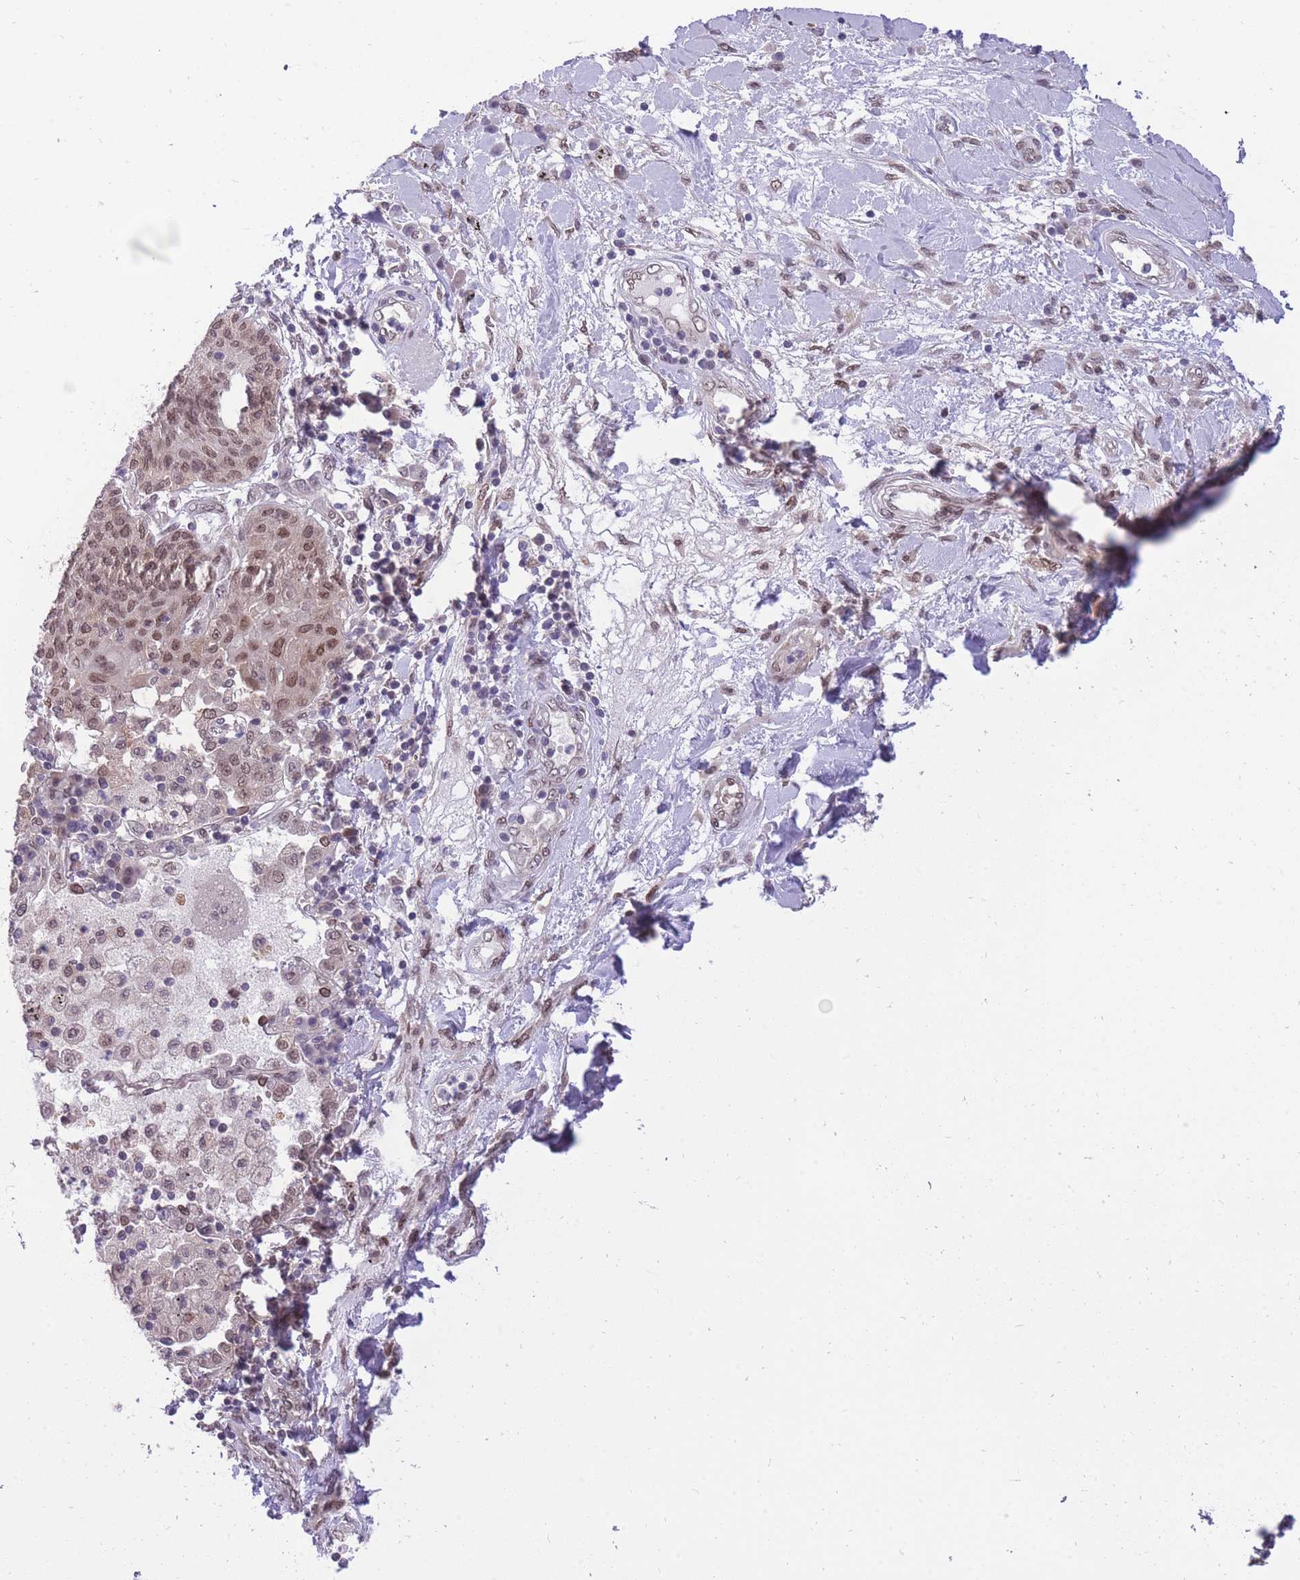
{"staining": {"intensity": "weak", "quantity": "<25%", "location": "nuclear"}, "tissue": "lung cancer", "cell_type": "Tumor cells", "image_type": "cancer", "snomed": [{"axis": "morphology", "description": "Squamous cell carcinoma, NOS"}, {"axis": "topography", "description": "Lung"}], "caption": "This photomicrograph is of lung squamous cell carcinoma stained with IHC to label a protein in brown with the nuclei are counter-stained blue. There is no staining in tumor cells. Nuclei are stained in blue.", "gene": "CDIP1", "patient": {"sex": "female", "age": 70}}